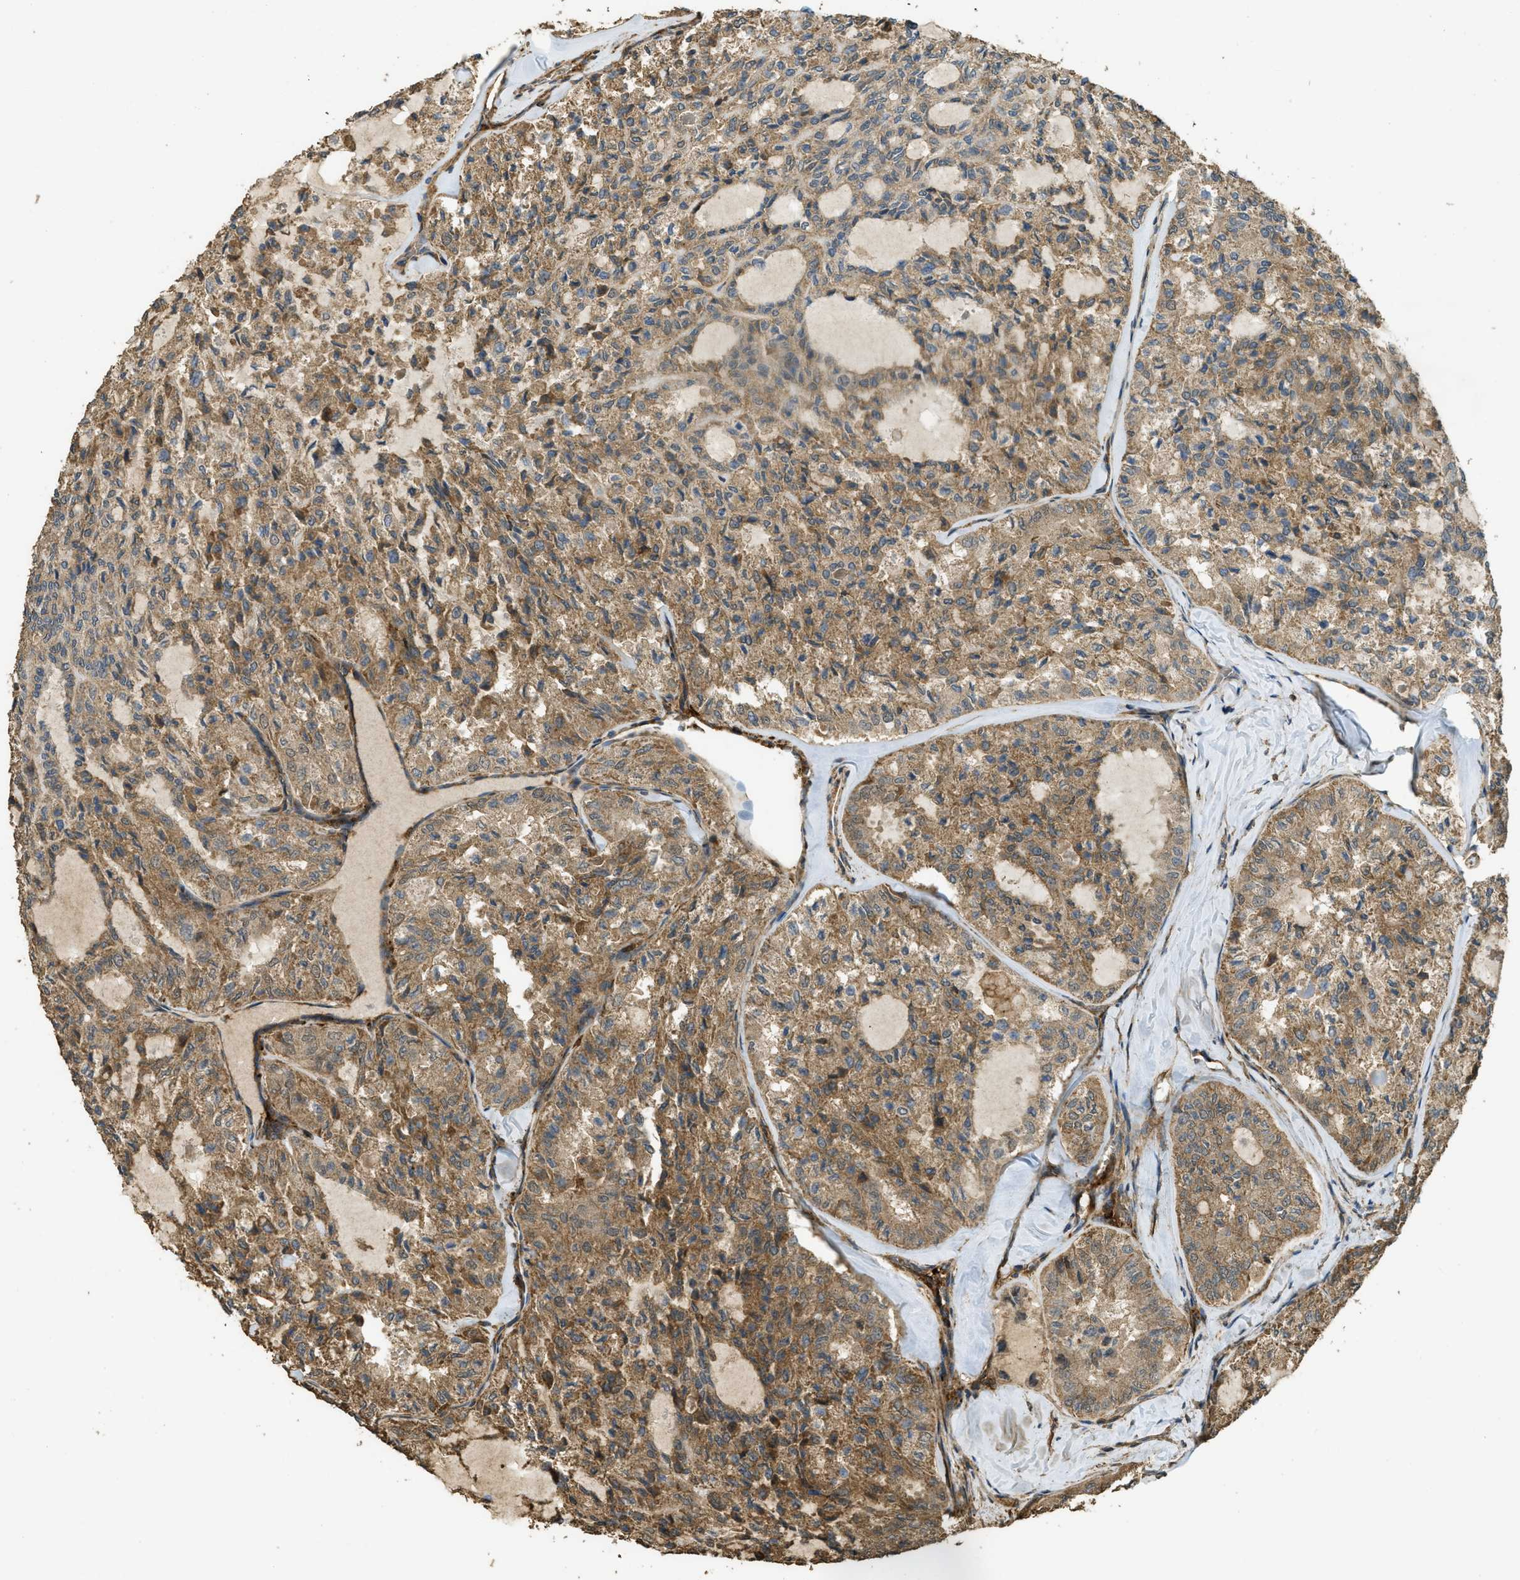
{"staining": {"intensity": "moderate", "quantity": ">75%", "location": "cytoplasmic/membranous"}, "tissue": "thyroid cancer", "cell_type": "Tumor cells", "image_type": "cancer", "snomed": [{"axis": "morphology", "description": "Follicular adenoma carcinoma, NOS"}, {"axis": "topography", "description": "Thyroid gland"}], "caption": "Thyroid cancer stained with DAB IHC exhibits medium levels of moderate cytoplasmic/membranous positivity in approximately >75% of tumor cells. (DAB IHC with brightfield microscopy, high magnification).", "gene": "CD276", "patient": {"sex": "male", "age": 75}}